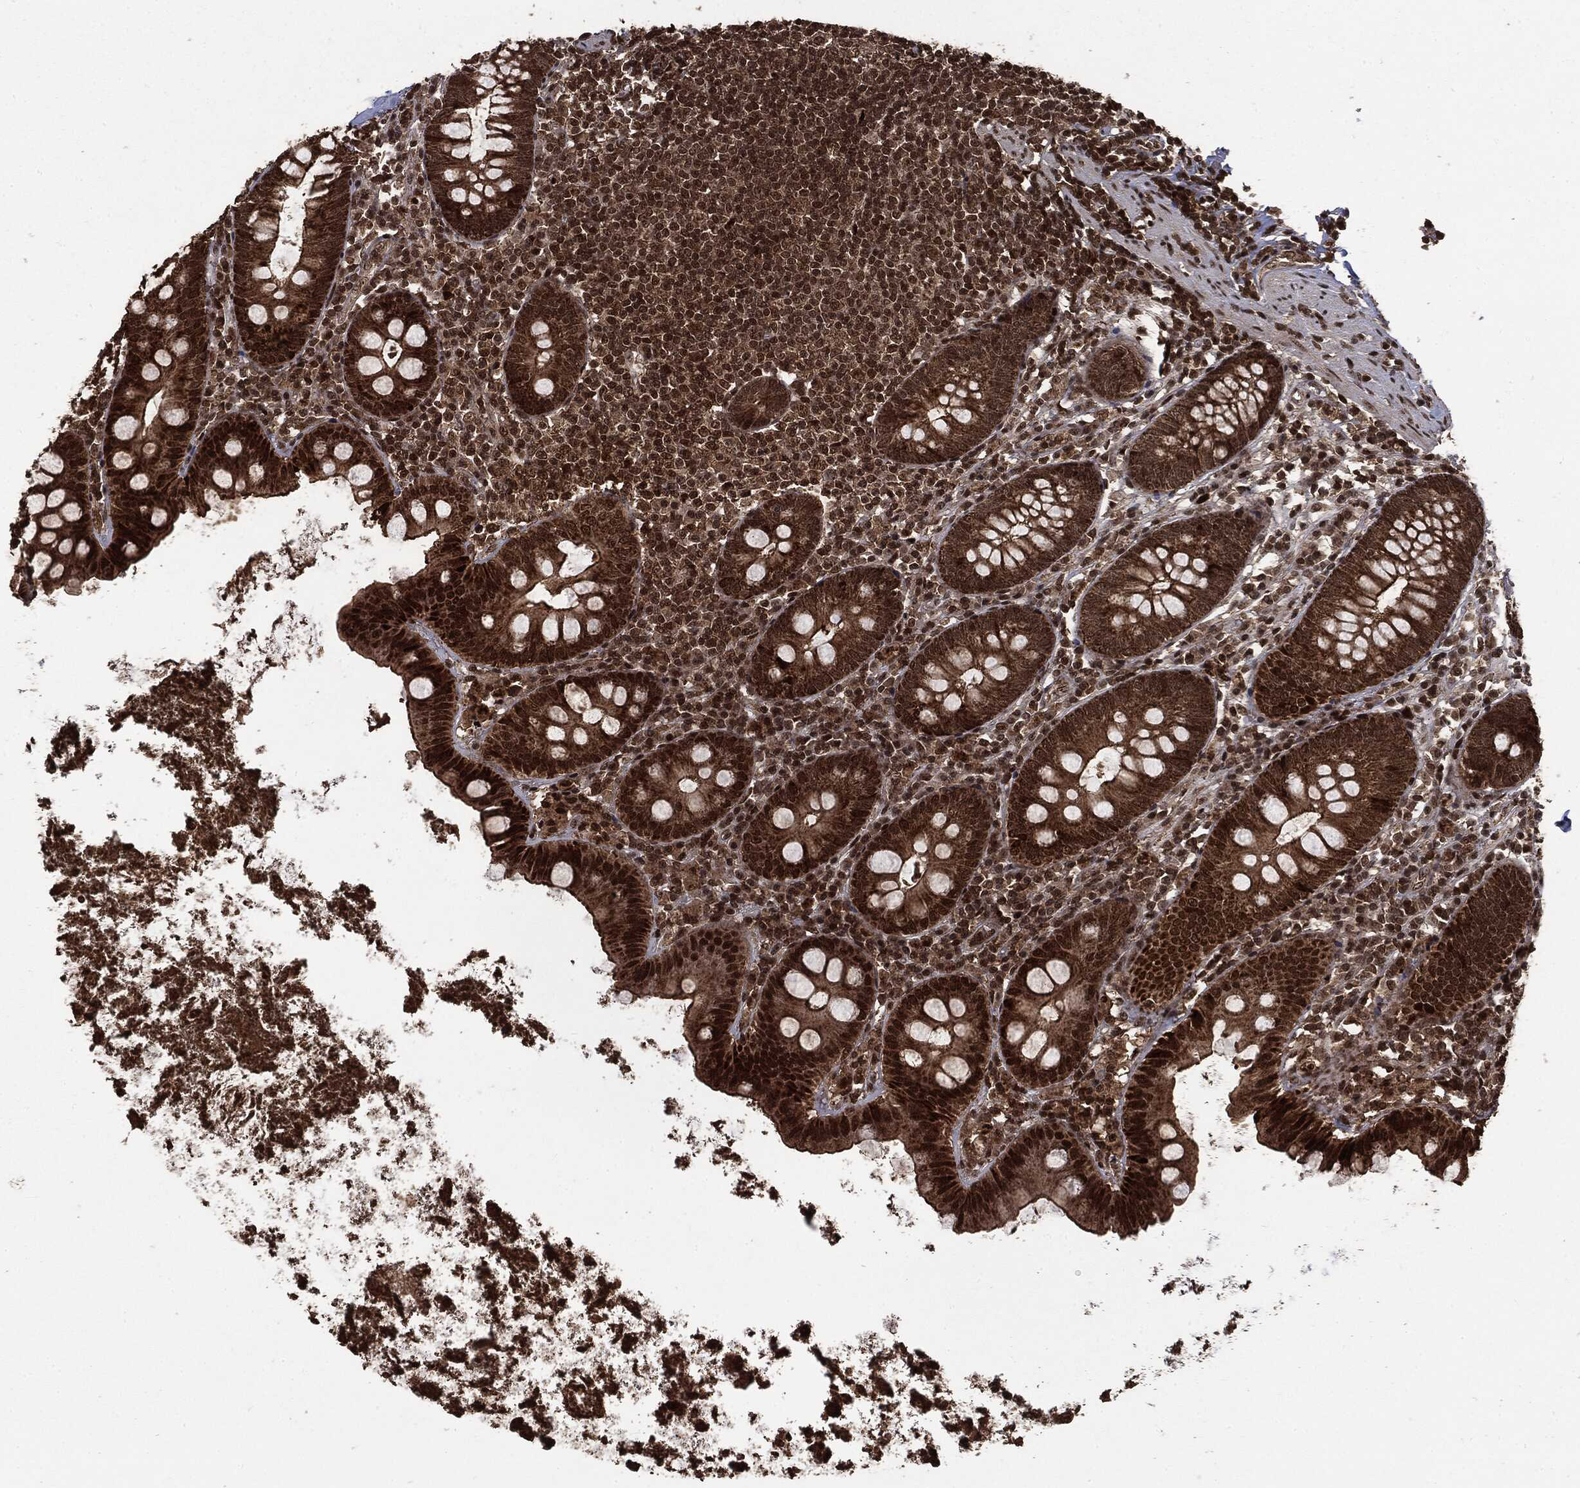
{"staining": {"intensity": "strong", "quantity": ">75%", "location": "cytoplasmic/membranous,nuclear"}, "tissue": "appendix", "cell_type": "Glandular cells", "image_type": "normal", "snomed": [{"axis": "morphology", "description": "Normal tissue, NOS"}, {"axis": "topography", "description": "Appendix"}], "caption": "The micrograph demonstrates immunohistochemical staining of normal appendix. There is strong cytoplasmic/membranous,nuclear staining is present in approximately >75% of glandular cells. Immunohistochemistry stains the protein of interest in brown and the nuclei are stained blue.", "gene": "CTDP1", "patient": {"sex": "female", "age": 82}}